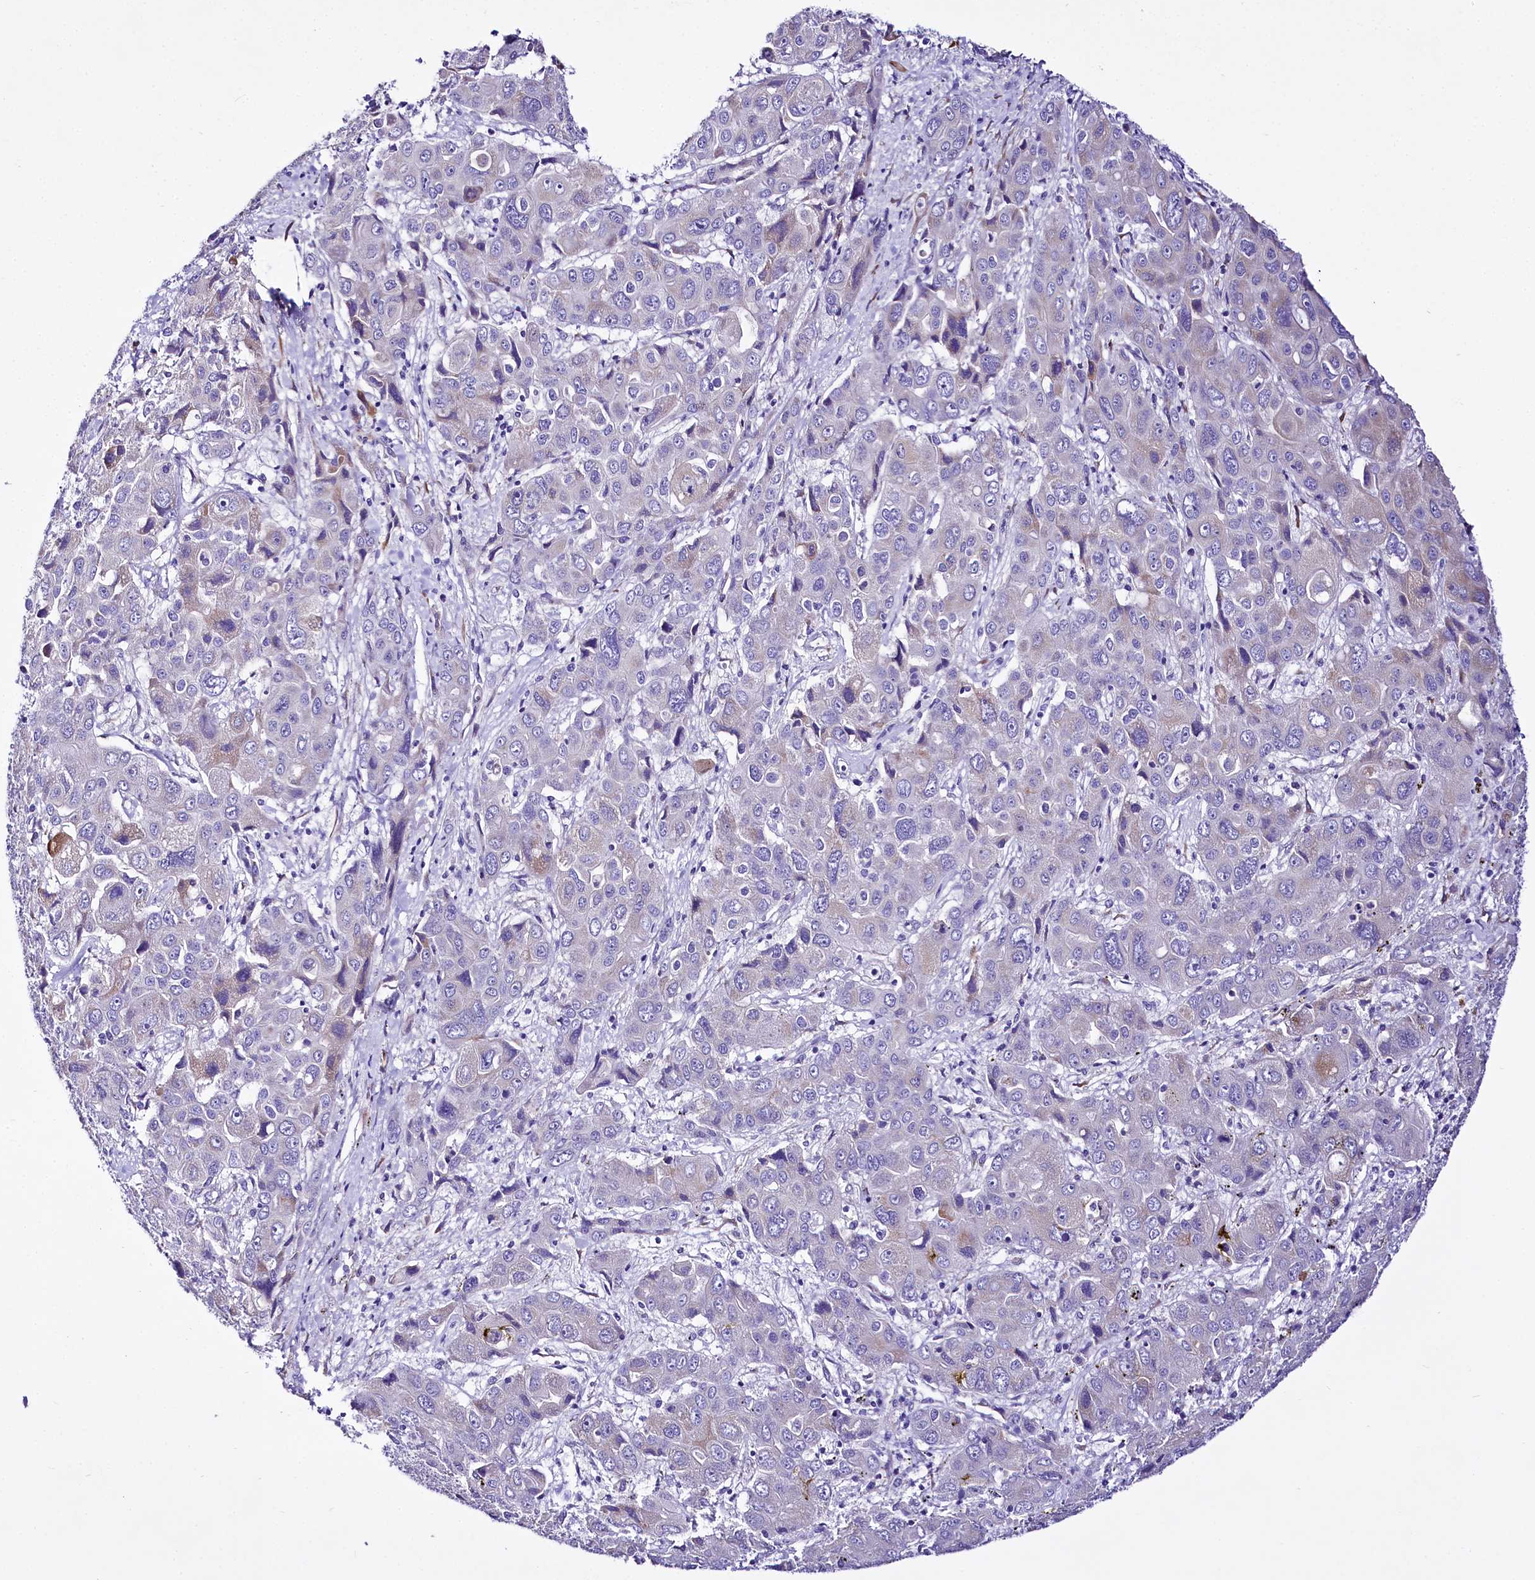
{"staining": {"intensity": "weak", "quantity": "<25%", "location": "cytoplasmic/membranous"}, "tissue": "liver cancer", "cell_type": "Tumor cells", "image_type": "cancer", "snomed": [{"axis": "morphology", "description": "Cholangiocarcinoma"}, {"axis": "topography", "description": "Liver"}], "caption": "This is an immunohistochemistry (IHC) photomicrograph of liver cholangiocarcinoma. There is no positivity in tumor cells.", "gene": "A2ML1", "patient": {"sex": "male", "age": 67}}